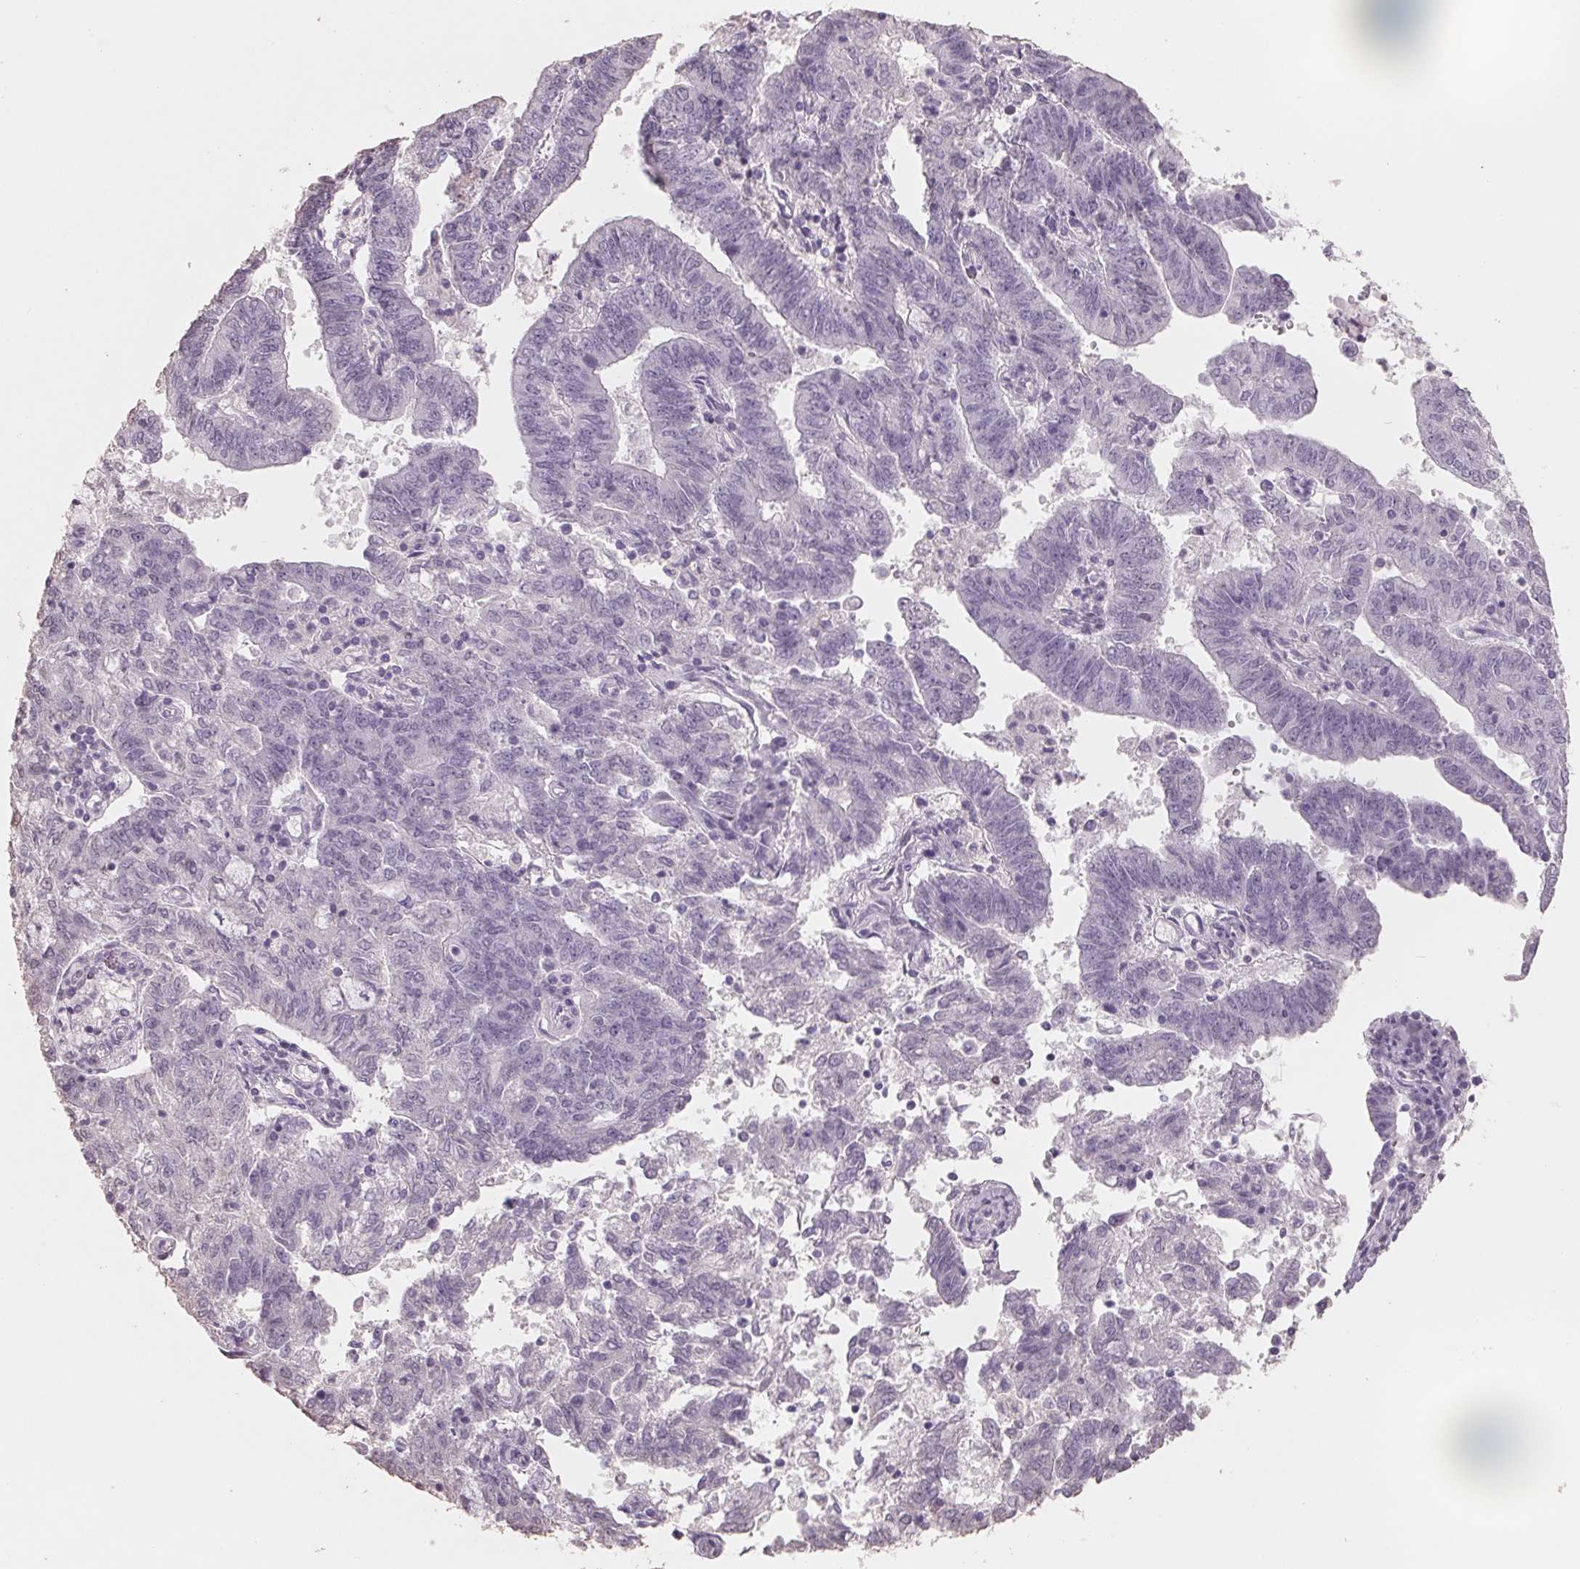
{"staining": {"intensity": "negative", "quantity": "none", "location": "none"}, "tissue": "endometrial cancer", "cell_type": "Tumor cells", "image_type": "cancer", "snomed": [{"axis": "morphology", "description": "Adenocarcinoma, NOS"}, {"axis": "topography", "description": "Endometrium"}], "caption": "There is no significant staining in tumor cells of adenocarcinoma (endometrial).", "gene": "FTCD", "patient": {"sex": "female", "age": 82}}